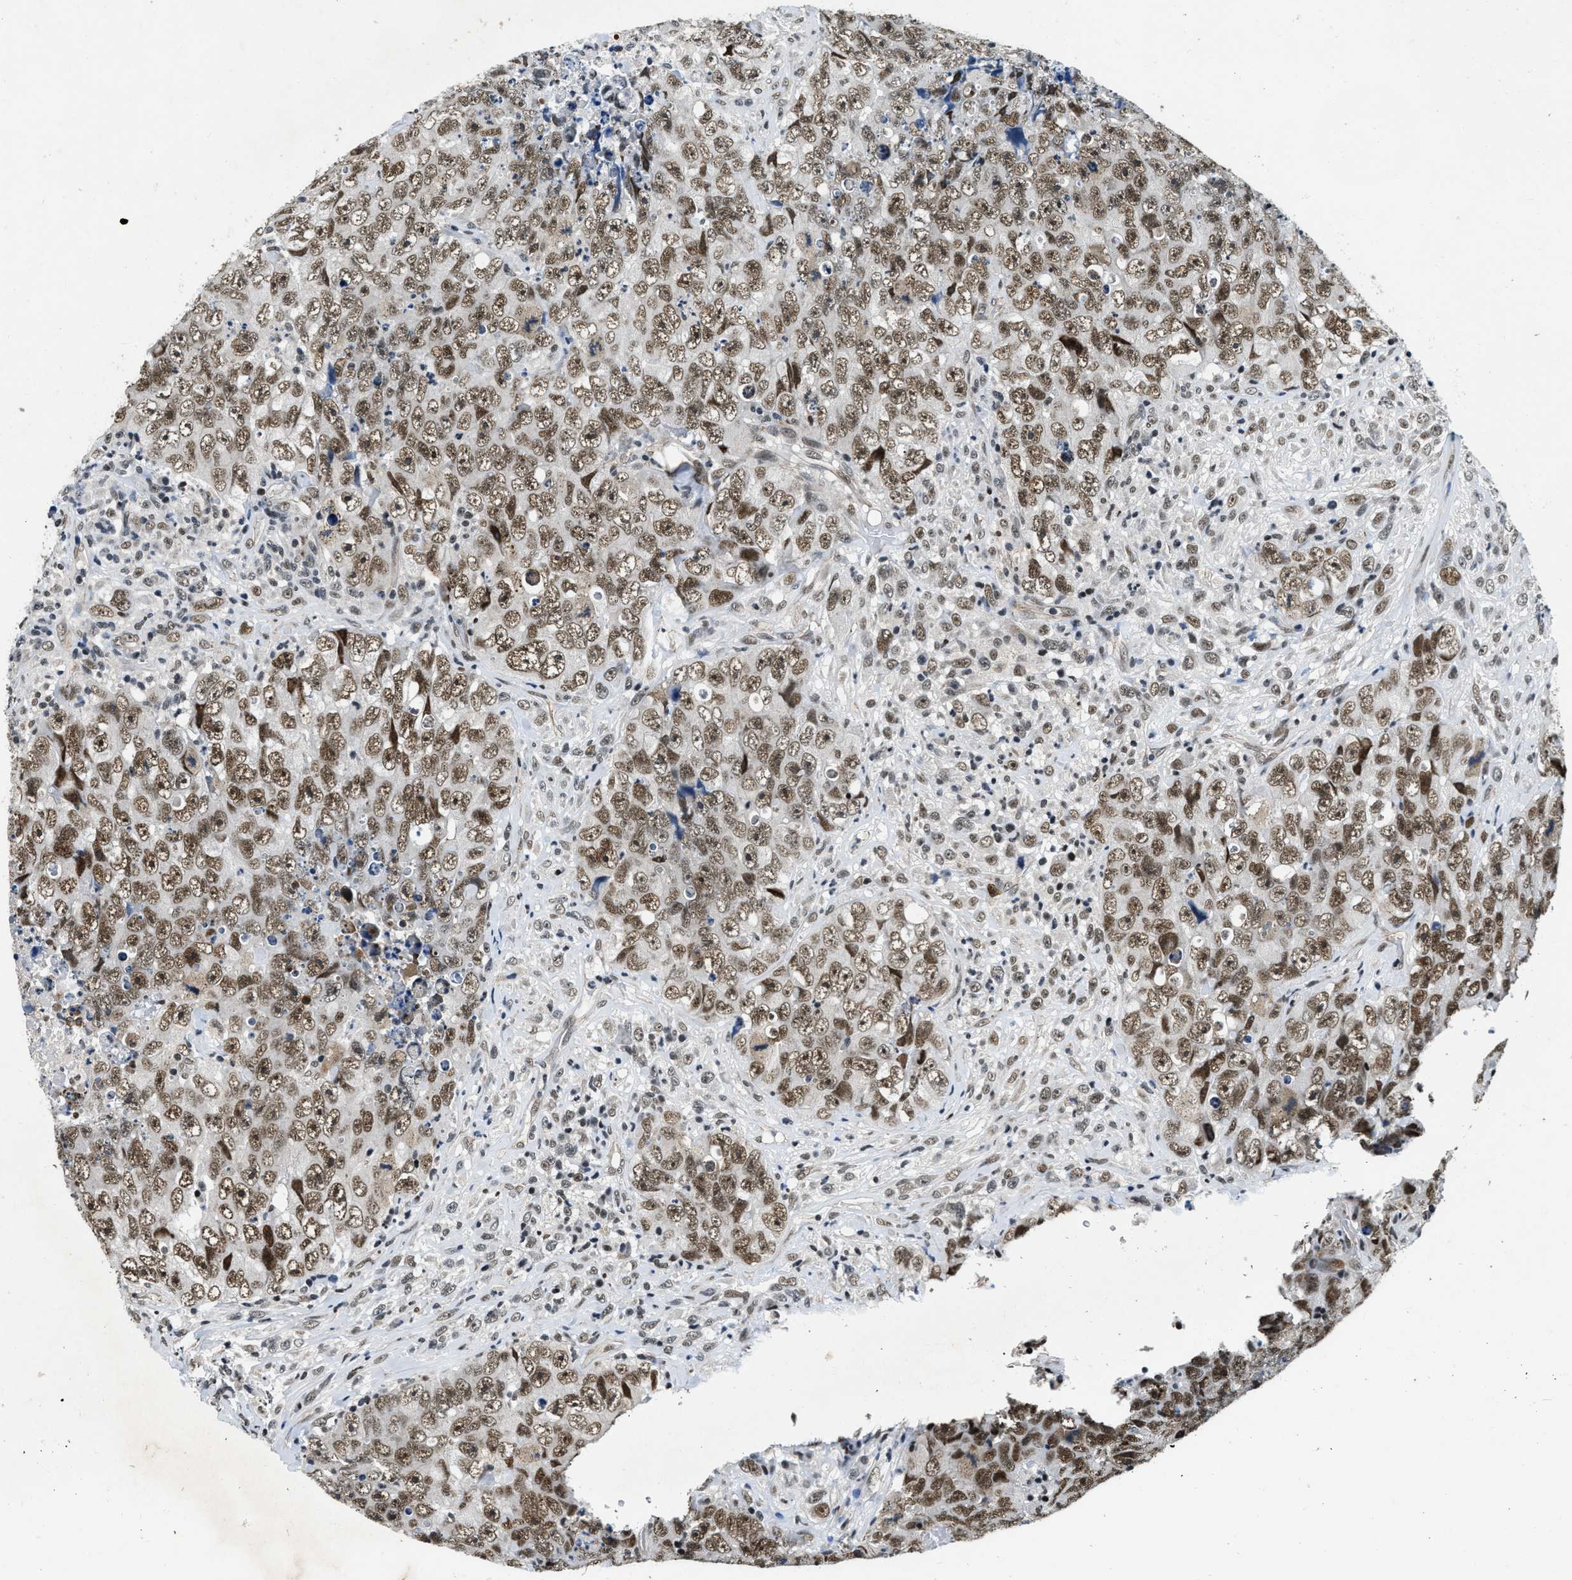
{"staining": {"intensity": "moderate", "quantity": ">75%", "location": "nuclear"}, "tissue": "testis cancer", "cell_type": "Tumor cells", "image_type": "cancer", "snomed": [{"axis": "morphology", "description": "Carcinoma, Embryonal, NOS"}, {"axis": "topography", "description": "Testis"}], "caption": "Protein analysis of embryonal carcinoma (testis) tissue displays moderate nuclear expression in approximately >75% of tumor cells.", "gene": "CCNE1", "patient": {"sex": "male", "age": 32}}